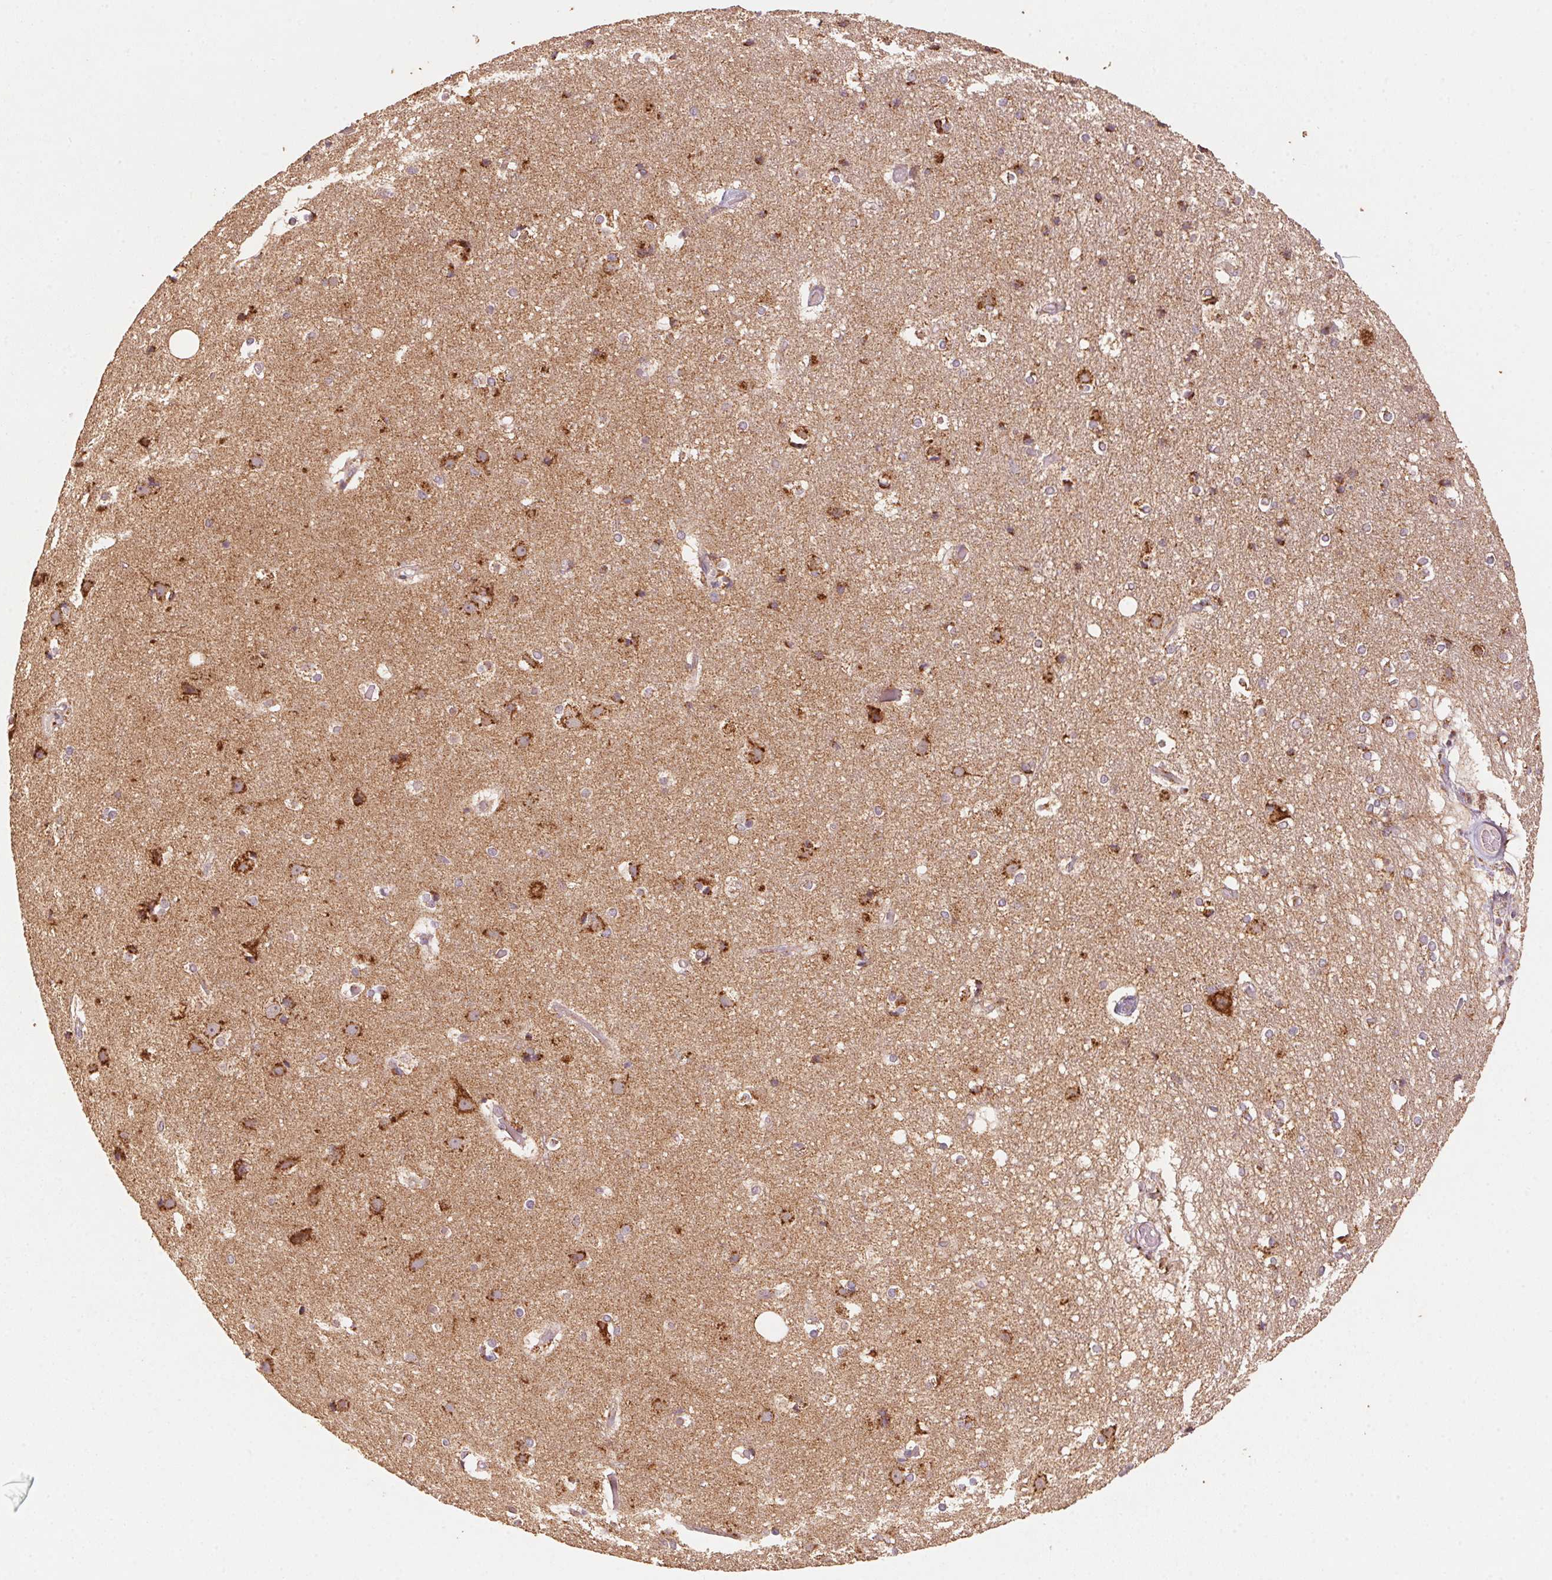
{"staining": {"intensity": "negative", "quantity": "none", "location": "none"}, "tissue": "cerebral cortex", "cell_type": "Endothelial cells", "image_type": "normal", "snomed": [{"axis": "morphology", "description": "Normal tissue, NOS"}, {"axis": "topography", "description": "Cerebral cortex"}], "caption": "The photomicrograph exhibits no significant expression in endothelial cells of cerebral cortex.", "gene": "TOMM70", "patient": {"sex": "female", "age": 52}}